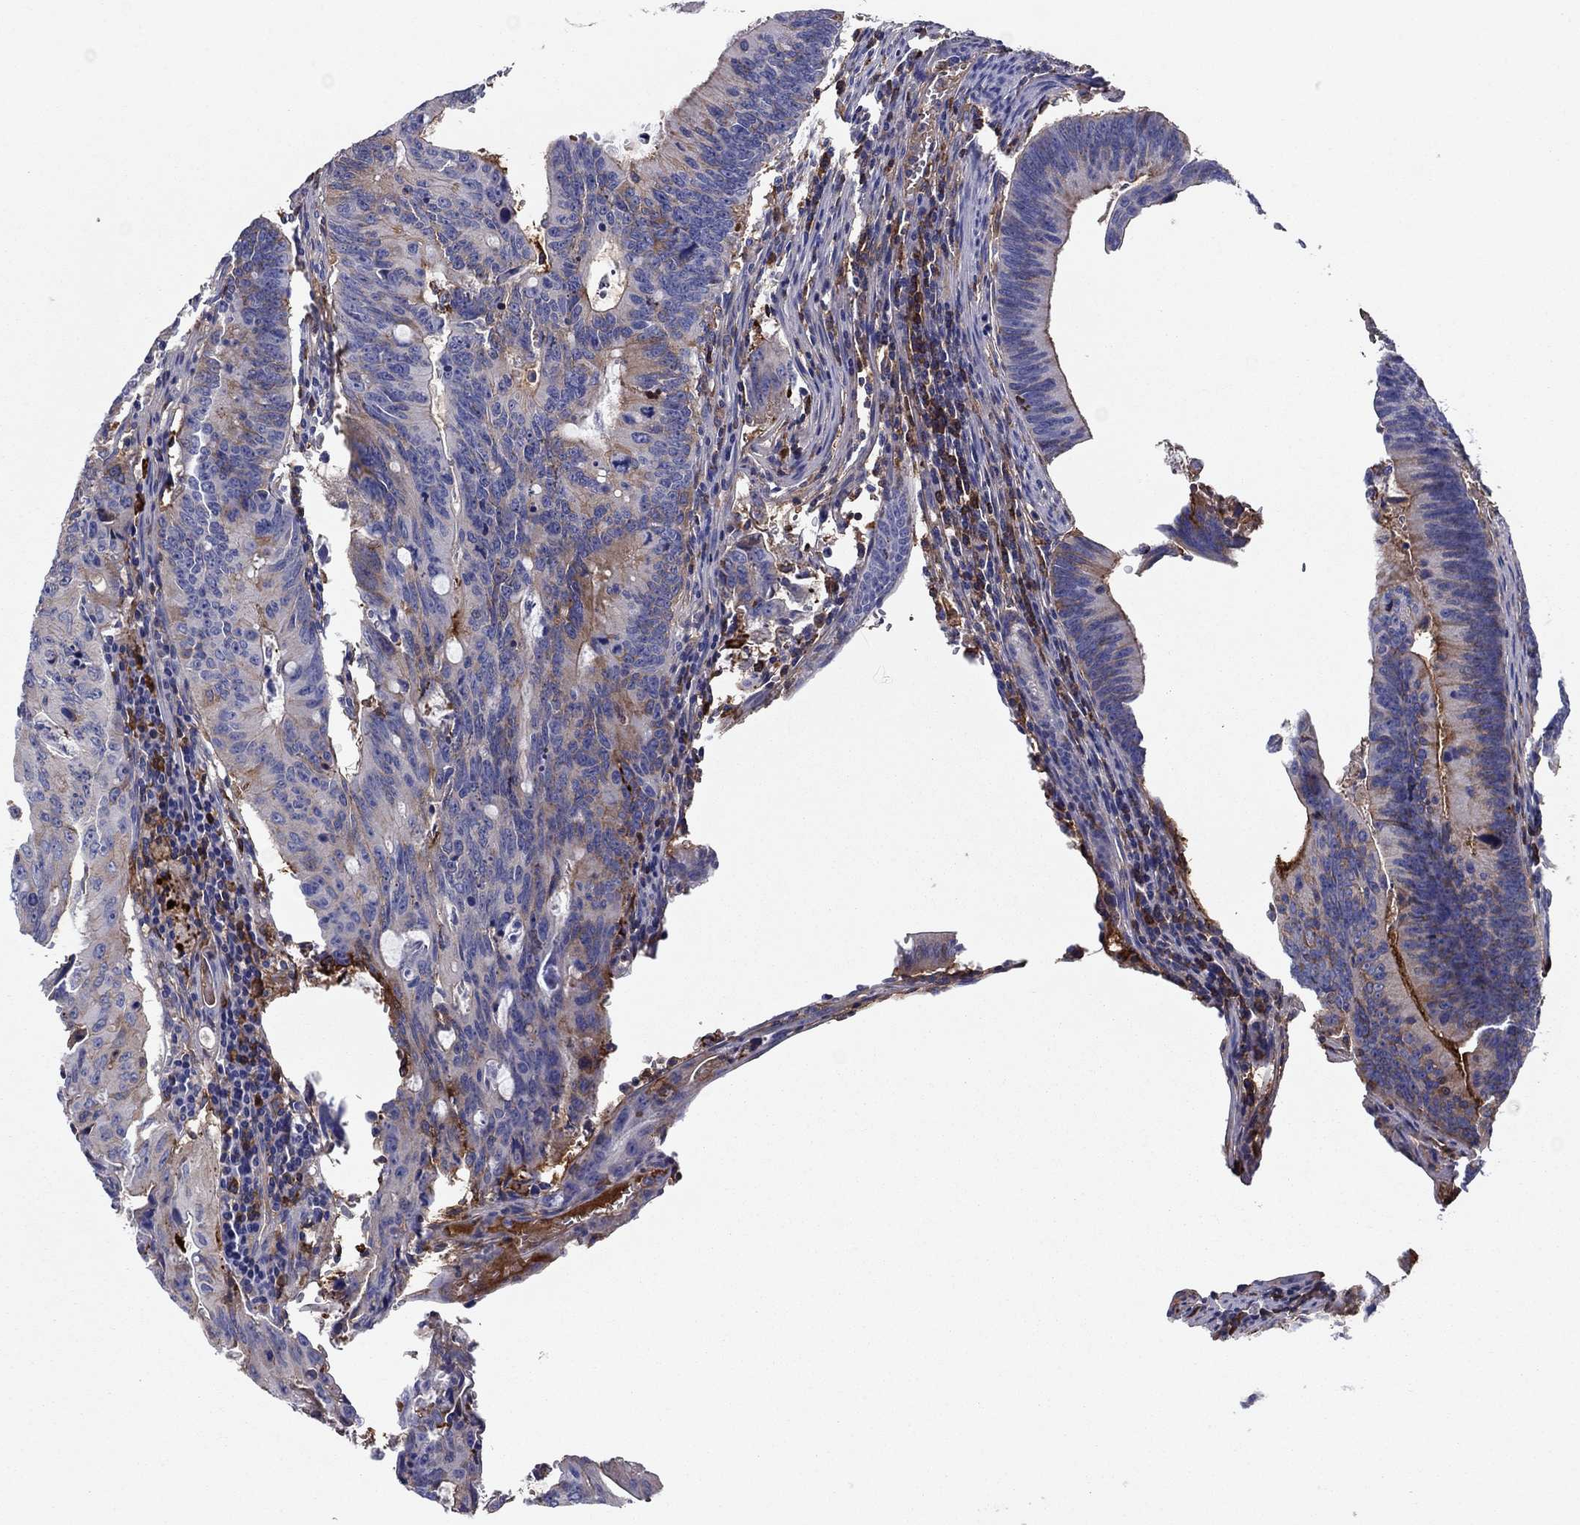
{"staining": {"intensity": "moderate", "quantity": "25%-75%", "location": "cytoplasmic/membranous"}, "tissue": "colorectal cancer", "cell_type": "Tumor cells", "image_type": "cancer", "snomed": [{"axis": "morphology", "description": "Adenocarcinoma, NOS"}, {"axis": "topography", "description": "Colon"}], "caption": "IHC staining of adenocarcinoma (colorectal), which reveals medium levels of moderate cytoplasmic/membranous expression in about 25%-75% of tumor cells indicating moderate cytoplasmic/membranous protein positivity. The staining was performed using DAB (brown) for protein detection and nuclei were counterstained in hematoxylin (blue).", "gene": "HPX", "patient": {"sex": "female", "age": 87}}